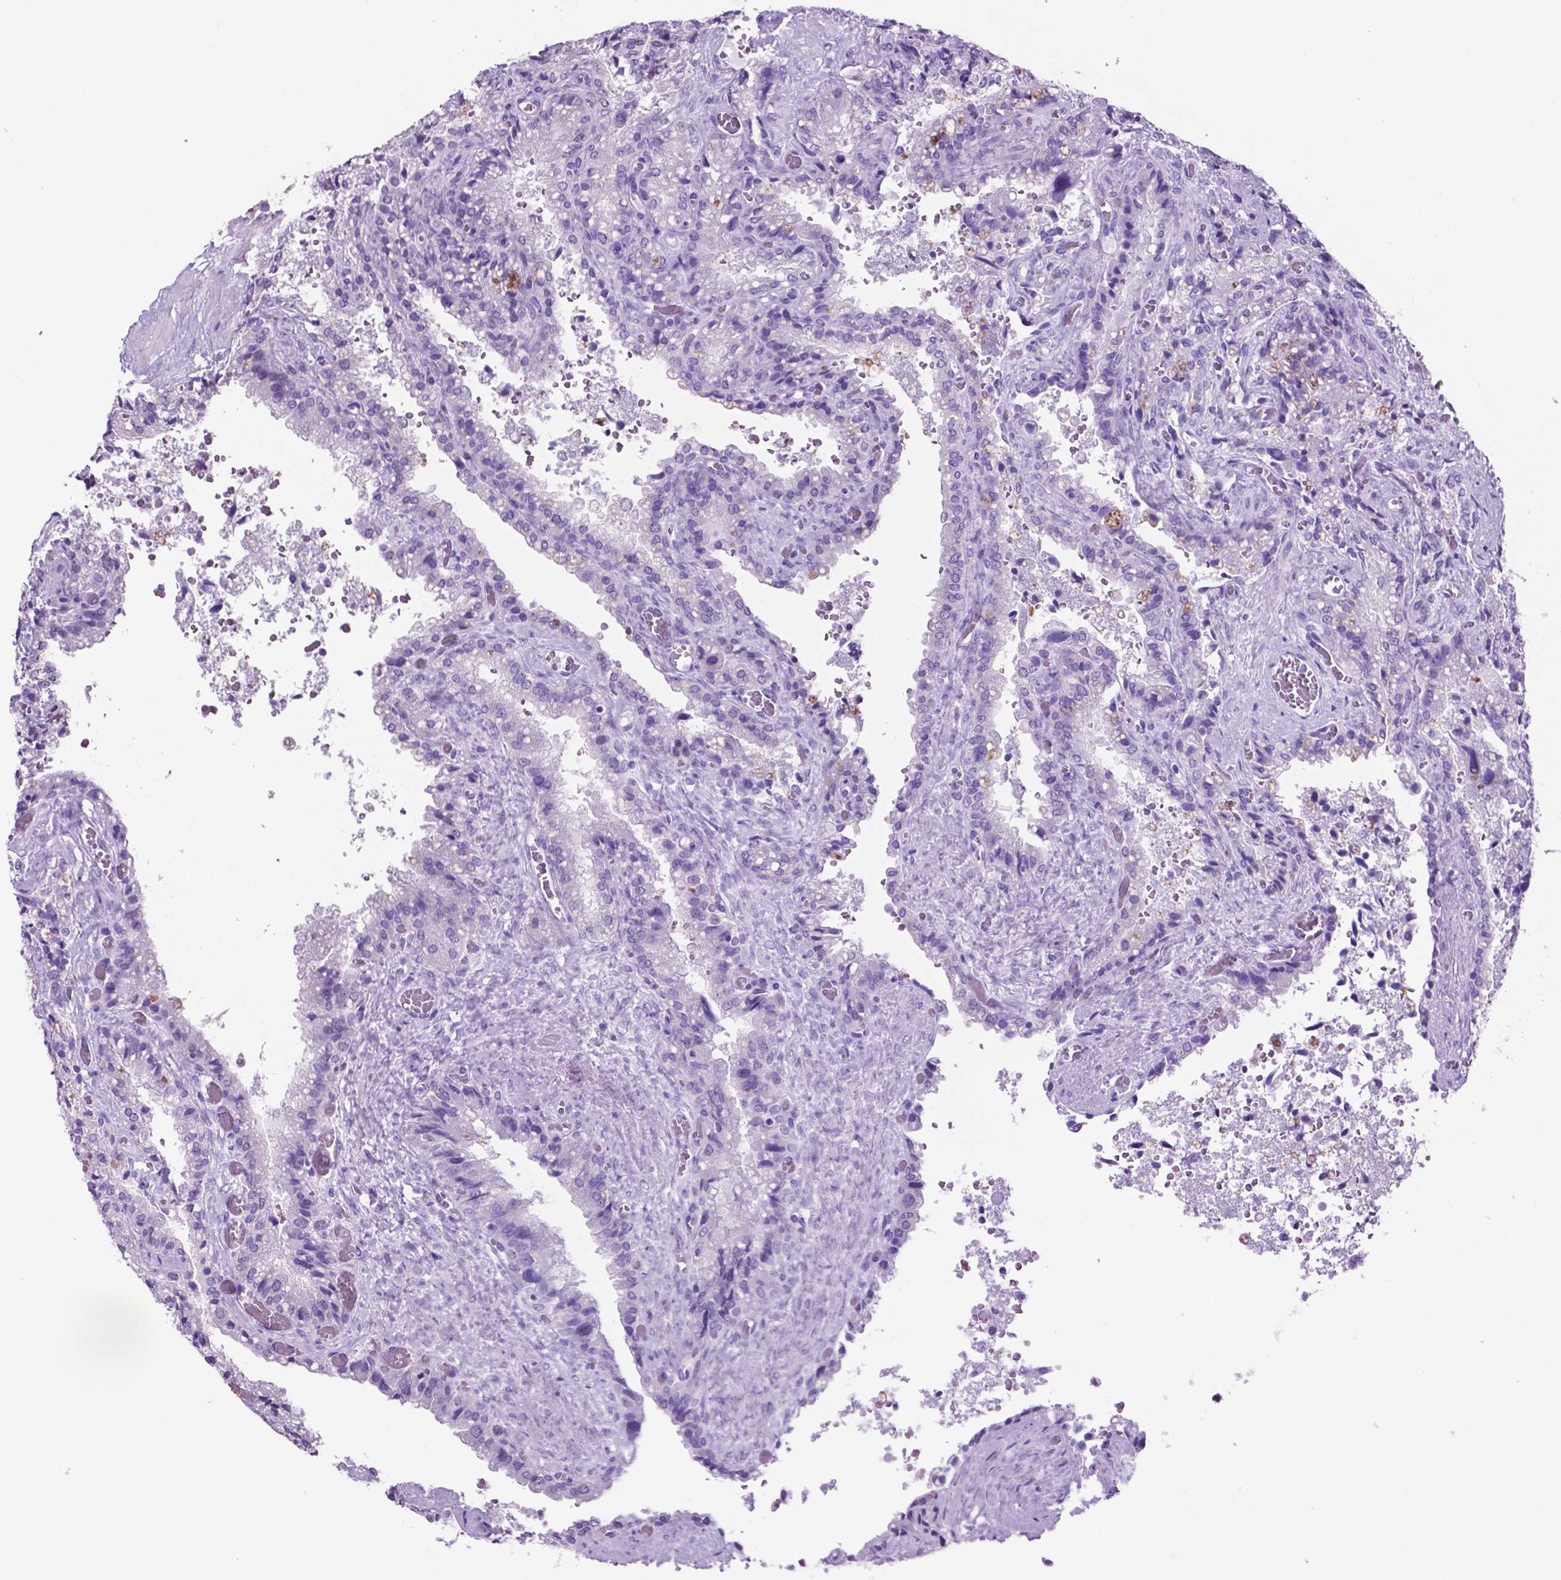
{"staining": {"intensity": "negative", "quantity": "none", "location": "none"}, "tissue": "seminal vesicle", "cell_type": "Glandular cells", "image_type": "normal", "snomed": [{"axis": "morphology", "description": "Normal tissue, NOS"}, {"axis": "topography", "description": "Seminal veicle"}], "caption": "Human seminal vesicle stained for a protein using immunohistochemistry reveals no positivity in glandular cells.", "gene": "SPDYA", "patient": {"sex": "male", "age": 57}}